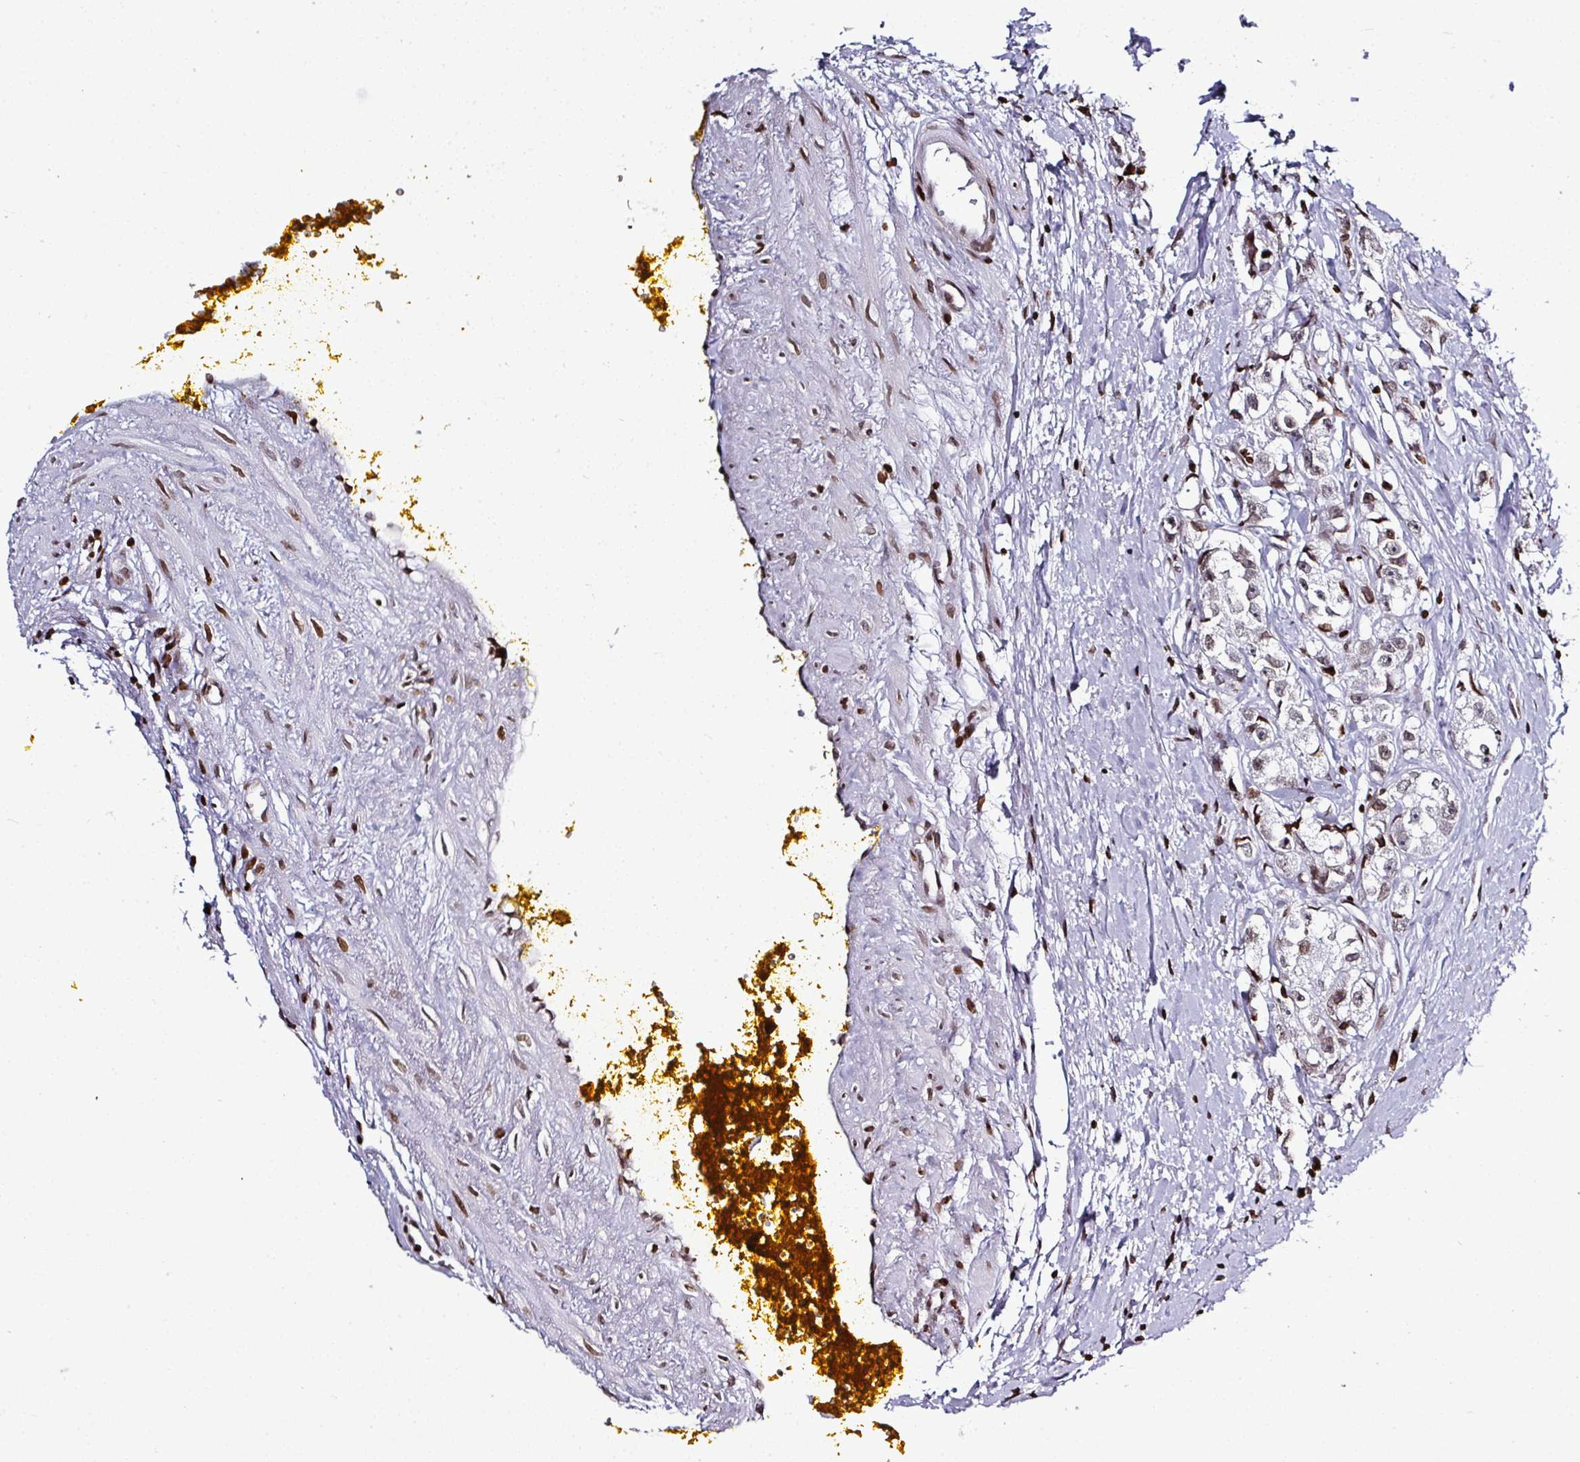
{"staining": {"intensity": "moderate", "quantity": "25%-75%", "location": "nuclear"}, "tissue": "prostate cancer", "cell_type": "Tumor cells", "image_type": "cancer", "snomed": [{"axis": "morphology", "description": "Adenocarcinoma, High grade"}, {"axis": "topography", "description": "Prostate"}], "caption": "Immunohistochemical staining of human prostate cancer reveals medium levels of moderate nuclear protein staining in approximately 25%-75% of tumor cells. The staining was performed using DAB to visualize the protein expression in brown, while the nuclei were stained in blue with hematoxylin (Magnification: 20x).", "gene": "RASL11A", "patient": {"sex": "male", "age": 74}}